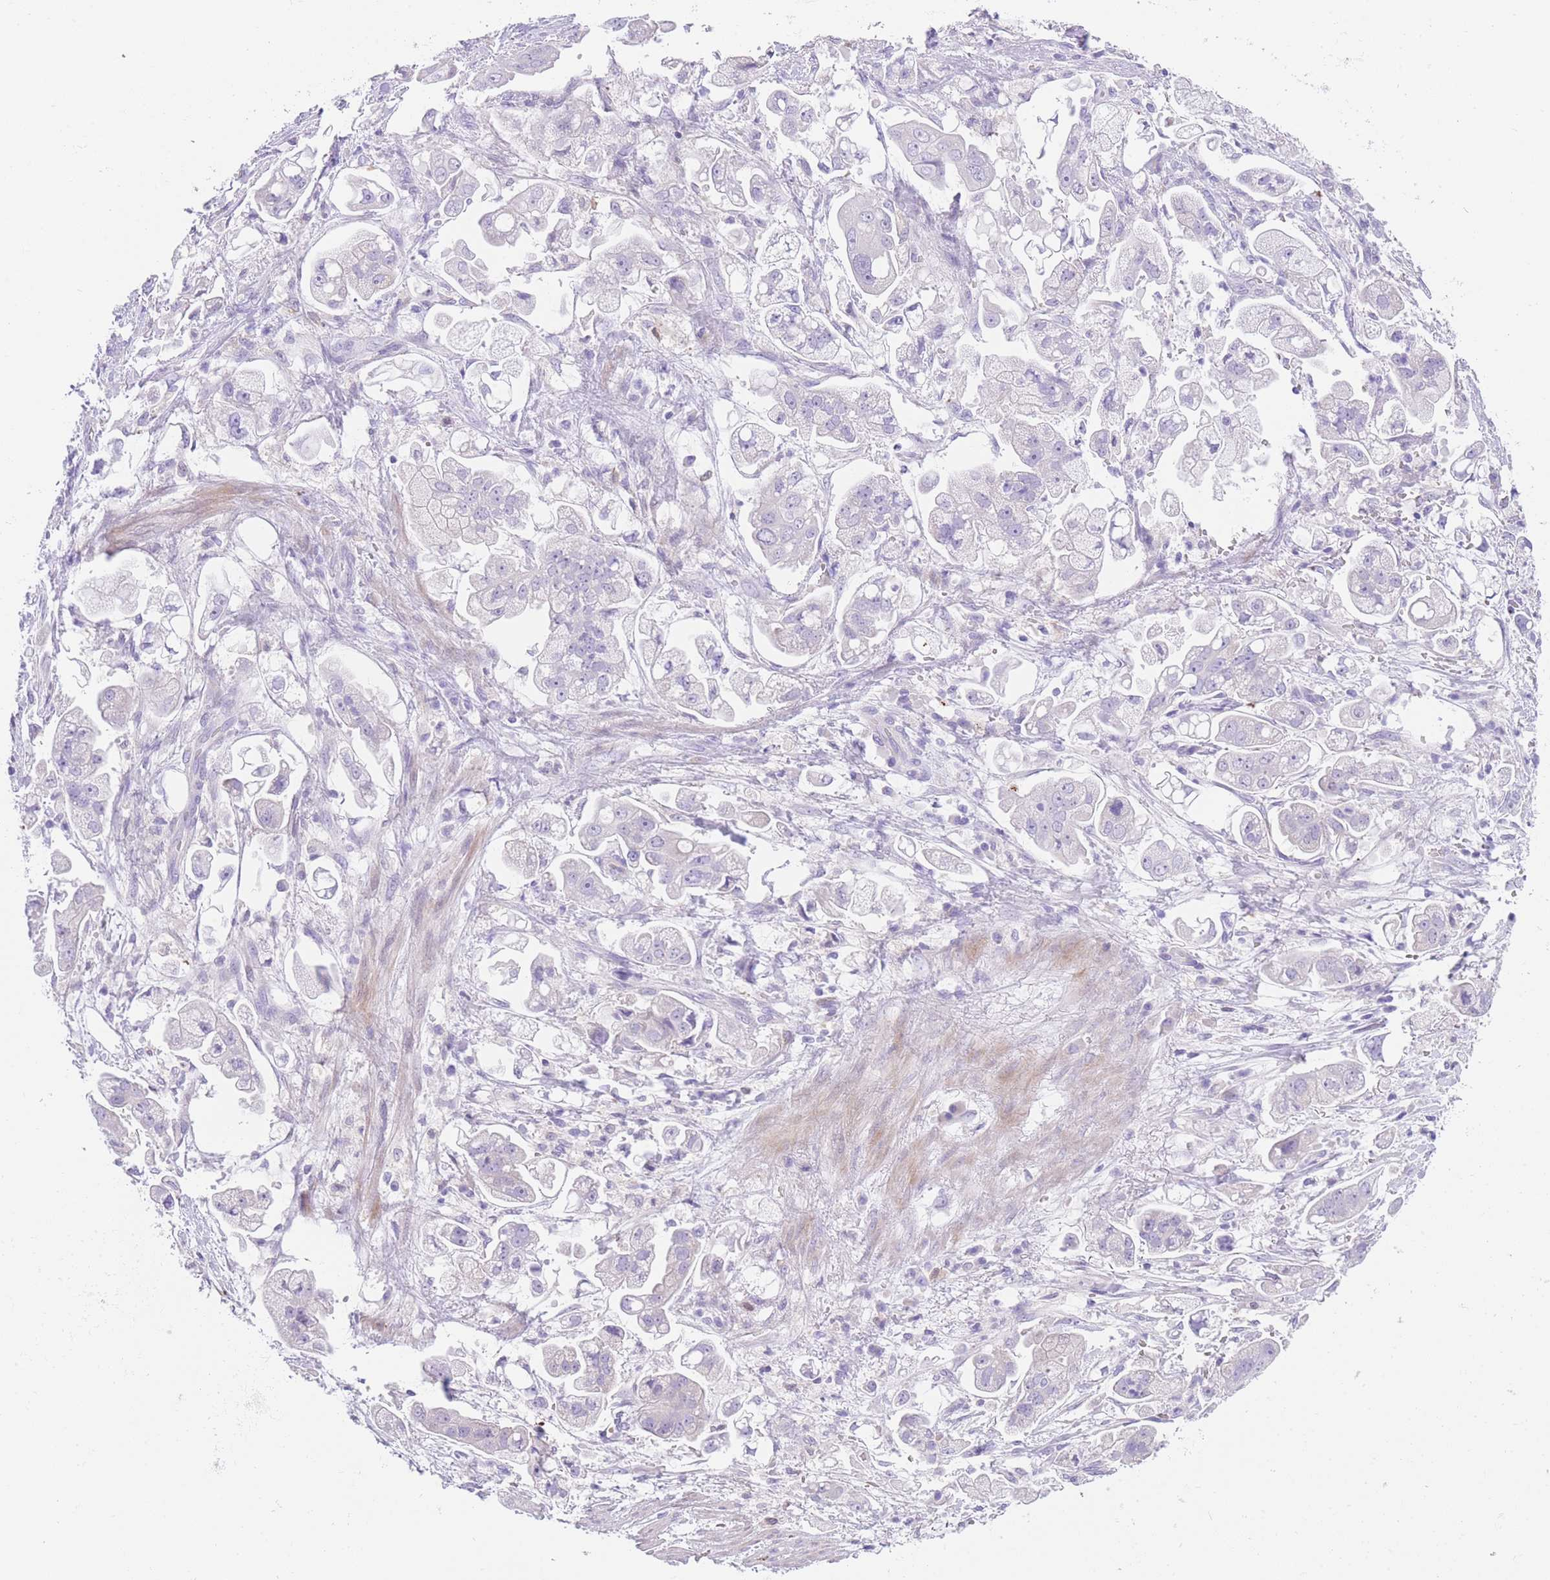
{"staining": {"intensity": "negative", "quantity": "none", "location": "none"}, "tissue": "stomach cancer", "cell_type": "Tumor cells", "image_type": "cancer", "snomed": [{"axis": "morphology", "description": "Adenocarcinoma, NOS"}, {"axis": "topography", "description": "Stomach"}], "caption": "Tumor cells are negative for brown protein staining in stomach cancer (adenocarcinoma).", "gene": "QTRT1", "patient": {"sex": "male", "age": 62}}